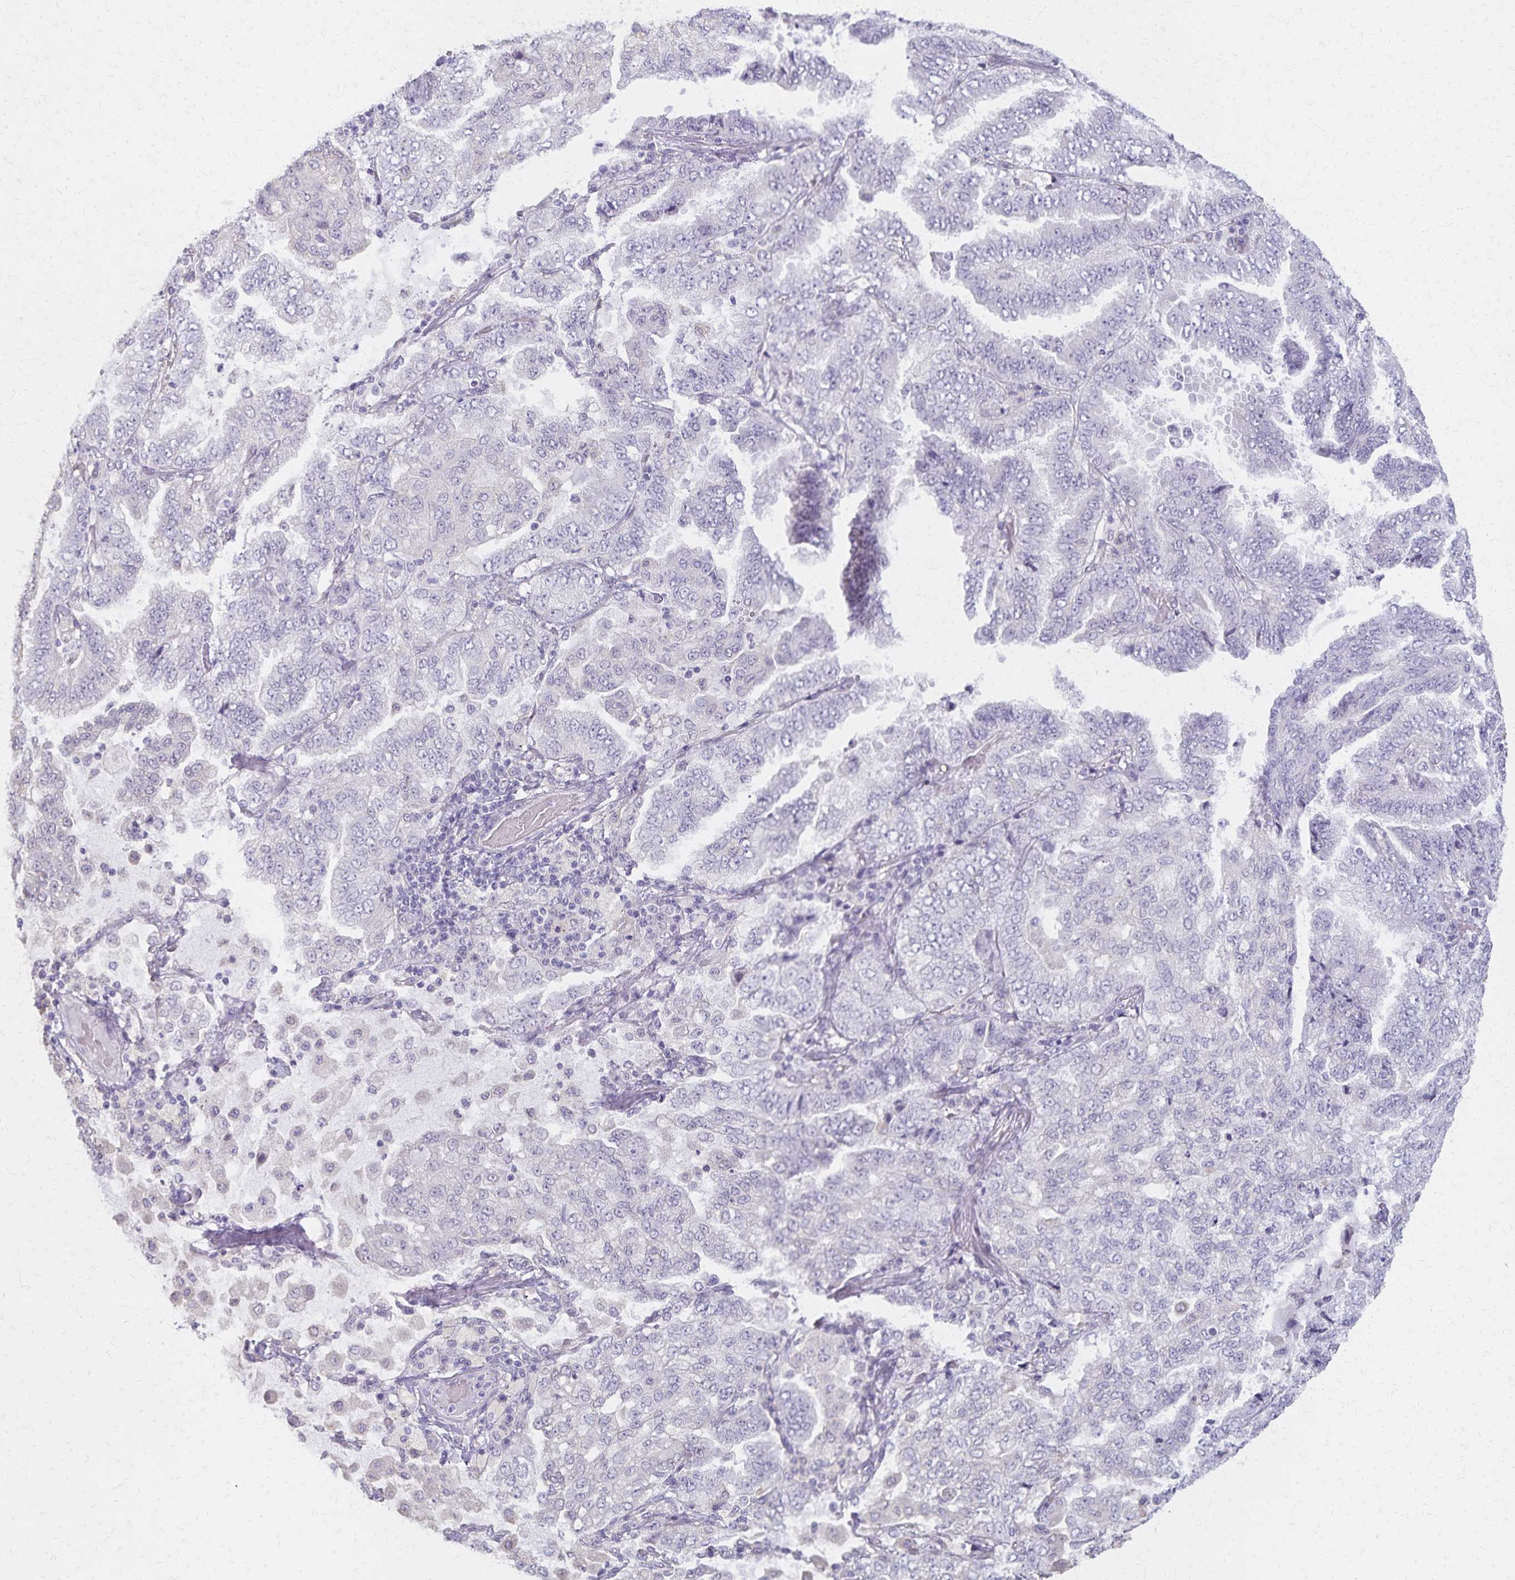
{"staining": {"intensity": "negative", "quantity": "none", "location": "none"}, "tissue": "lung cancer", "cell_type": "Tumor cells", "image_type": "cancer", "snomed": [{"axis": "morphology", "description": "Aneuploidy"}, {"axis": "morphology", "description": "Adenocarcinoma, NOS"}, {"axis": "morphology", "description": "Adenocarcinoma, metastatic, NOS"}, {"axis": "topography", "description": "Lymph node"}, {"axis": "topography", "description": "Lung"}], "caption": "Tumor cells are negative for brown protein staining in lung metastatic adenocarcinoma.", "gene": "KISS1", "patient": {"sex": "female", "age": 48}}